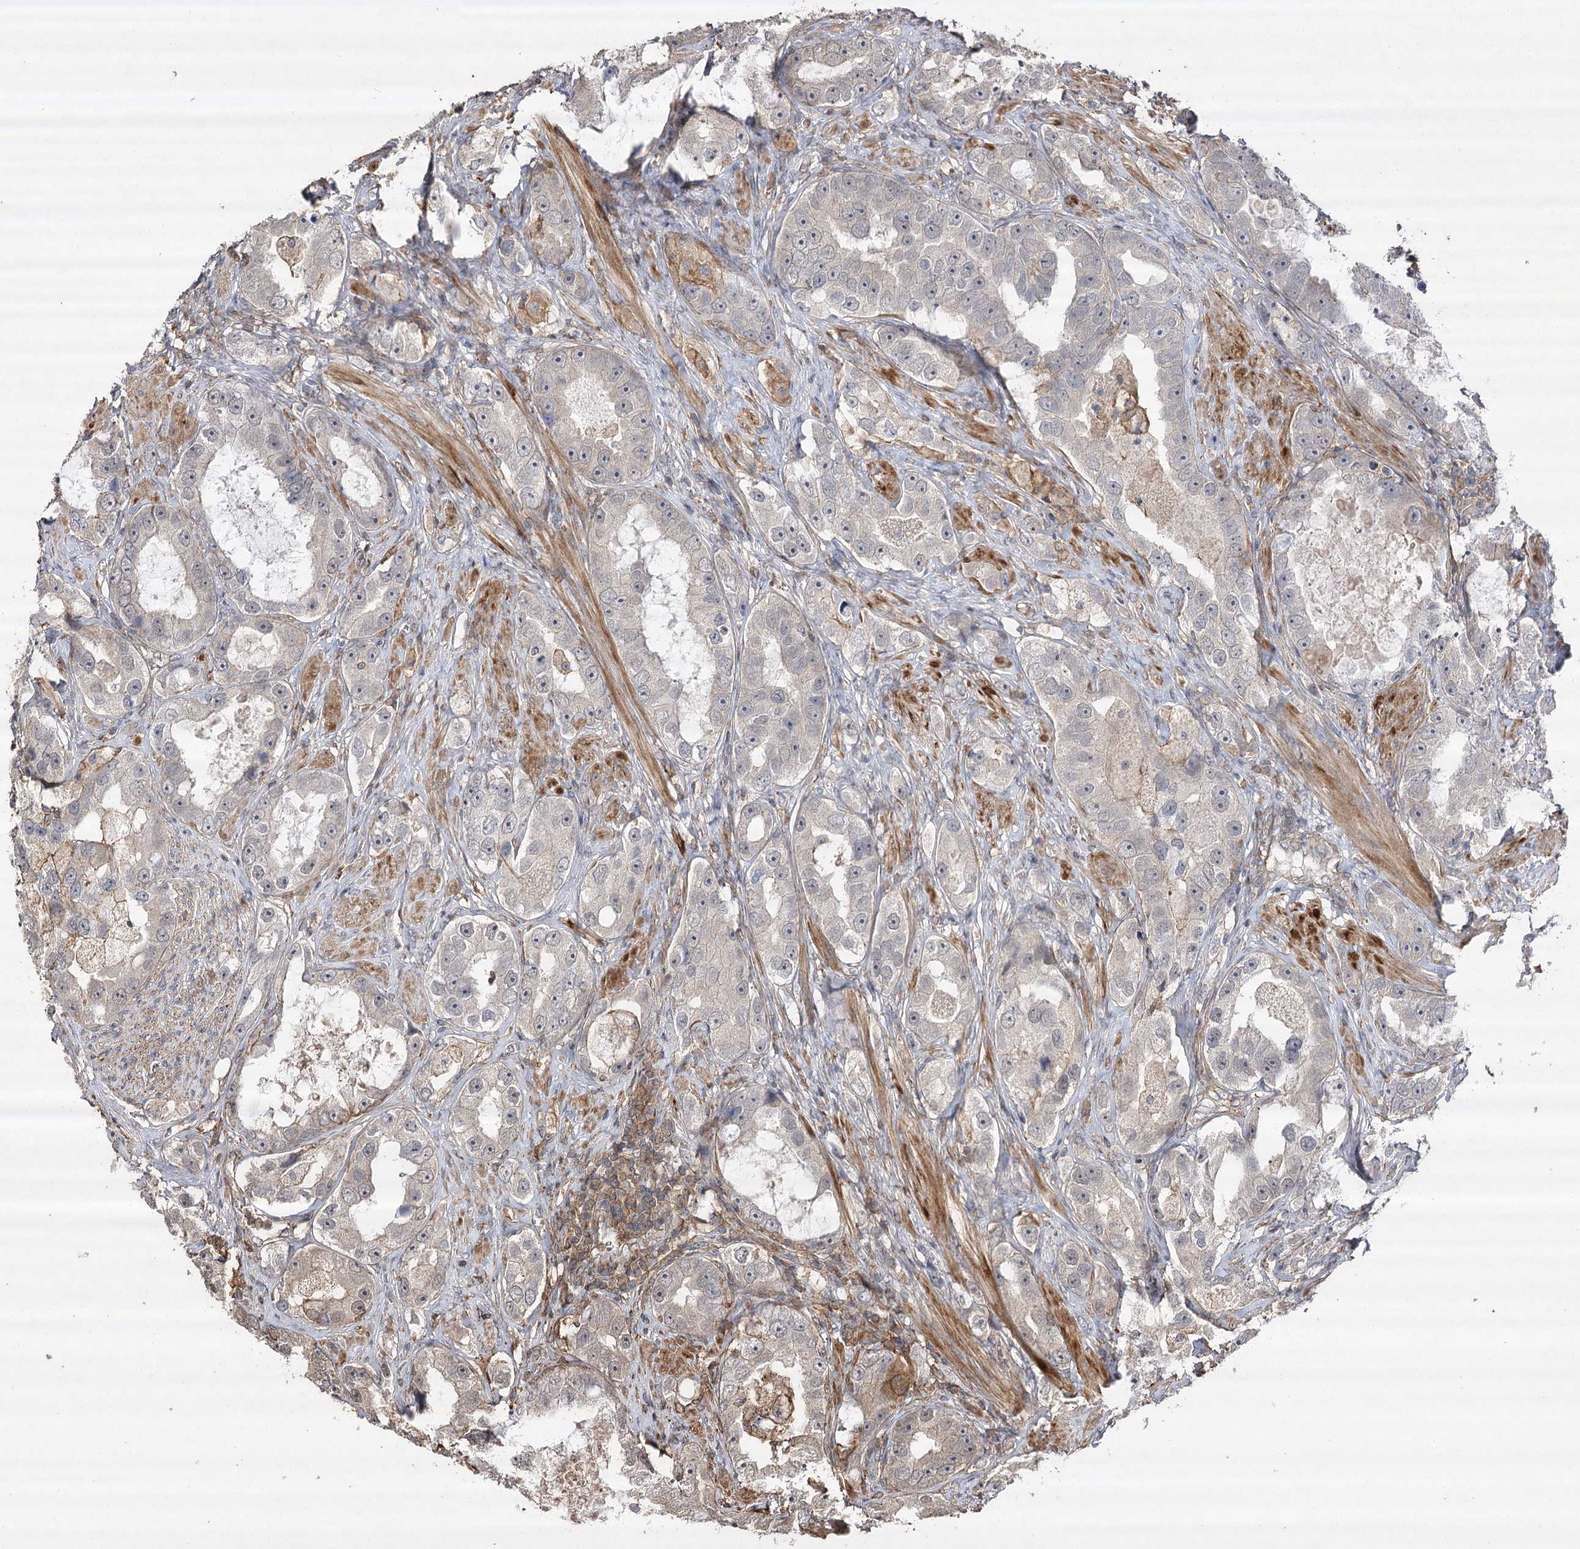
{"staining": {"intensity": "negative", "quantity": "none", "location": "none"}, "tissue": "prostate cancer", "cell_type": "Tumor cells", "image_type": "cancer", "snomed": [{"axis": "morphology", "description": "Adenocarcinoma, High grade"}, {"axis": "topography", "description": "Prostate"}], "caption": "This is an immunohistochemistry histopathology image of human prostate cancer (high-grade adenocarcinoma). There is no positivity in tumor cells.", "gene": "OBSL1", "patient": {"sex": "male", "age": 63}}